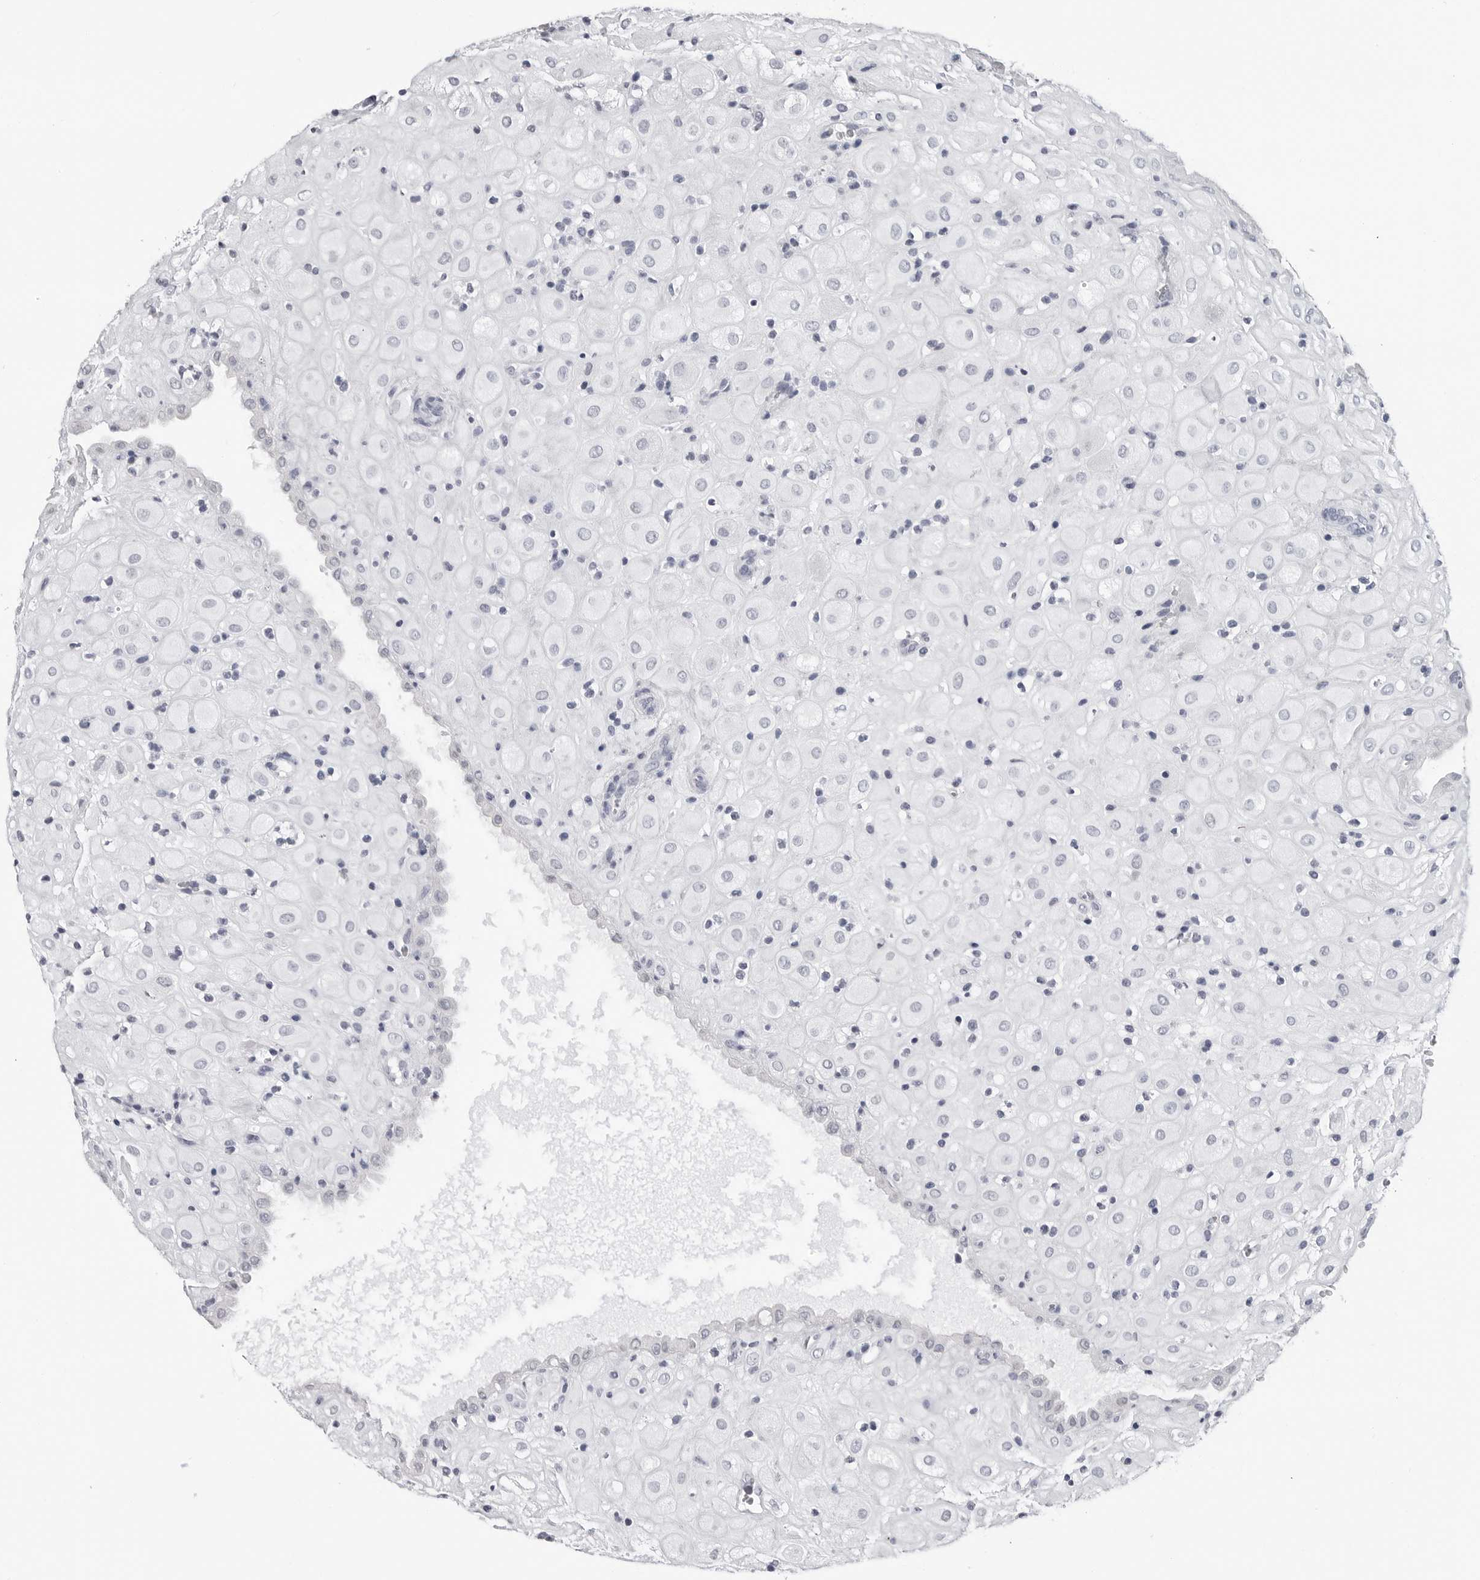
{"staining": {"intensity": "negative", "quantity": "none", "location": "none"}, "tissue": "placenta", "cell_type": "Decidual cells", "image_type": "normal", "snomed": [{"axis": "morphology", "description": "Normal tissue, NOS"}, {"axis": "topography", "description": "Placenta"}], "caption": "The immunohistochemistry (IHC) micrograph has no significant expression in decidual cells of placenta.", "gene": "PGA3", "patient": {"sex": "female", "age": 35}}